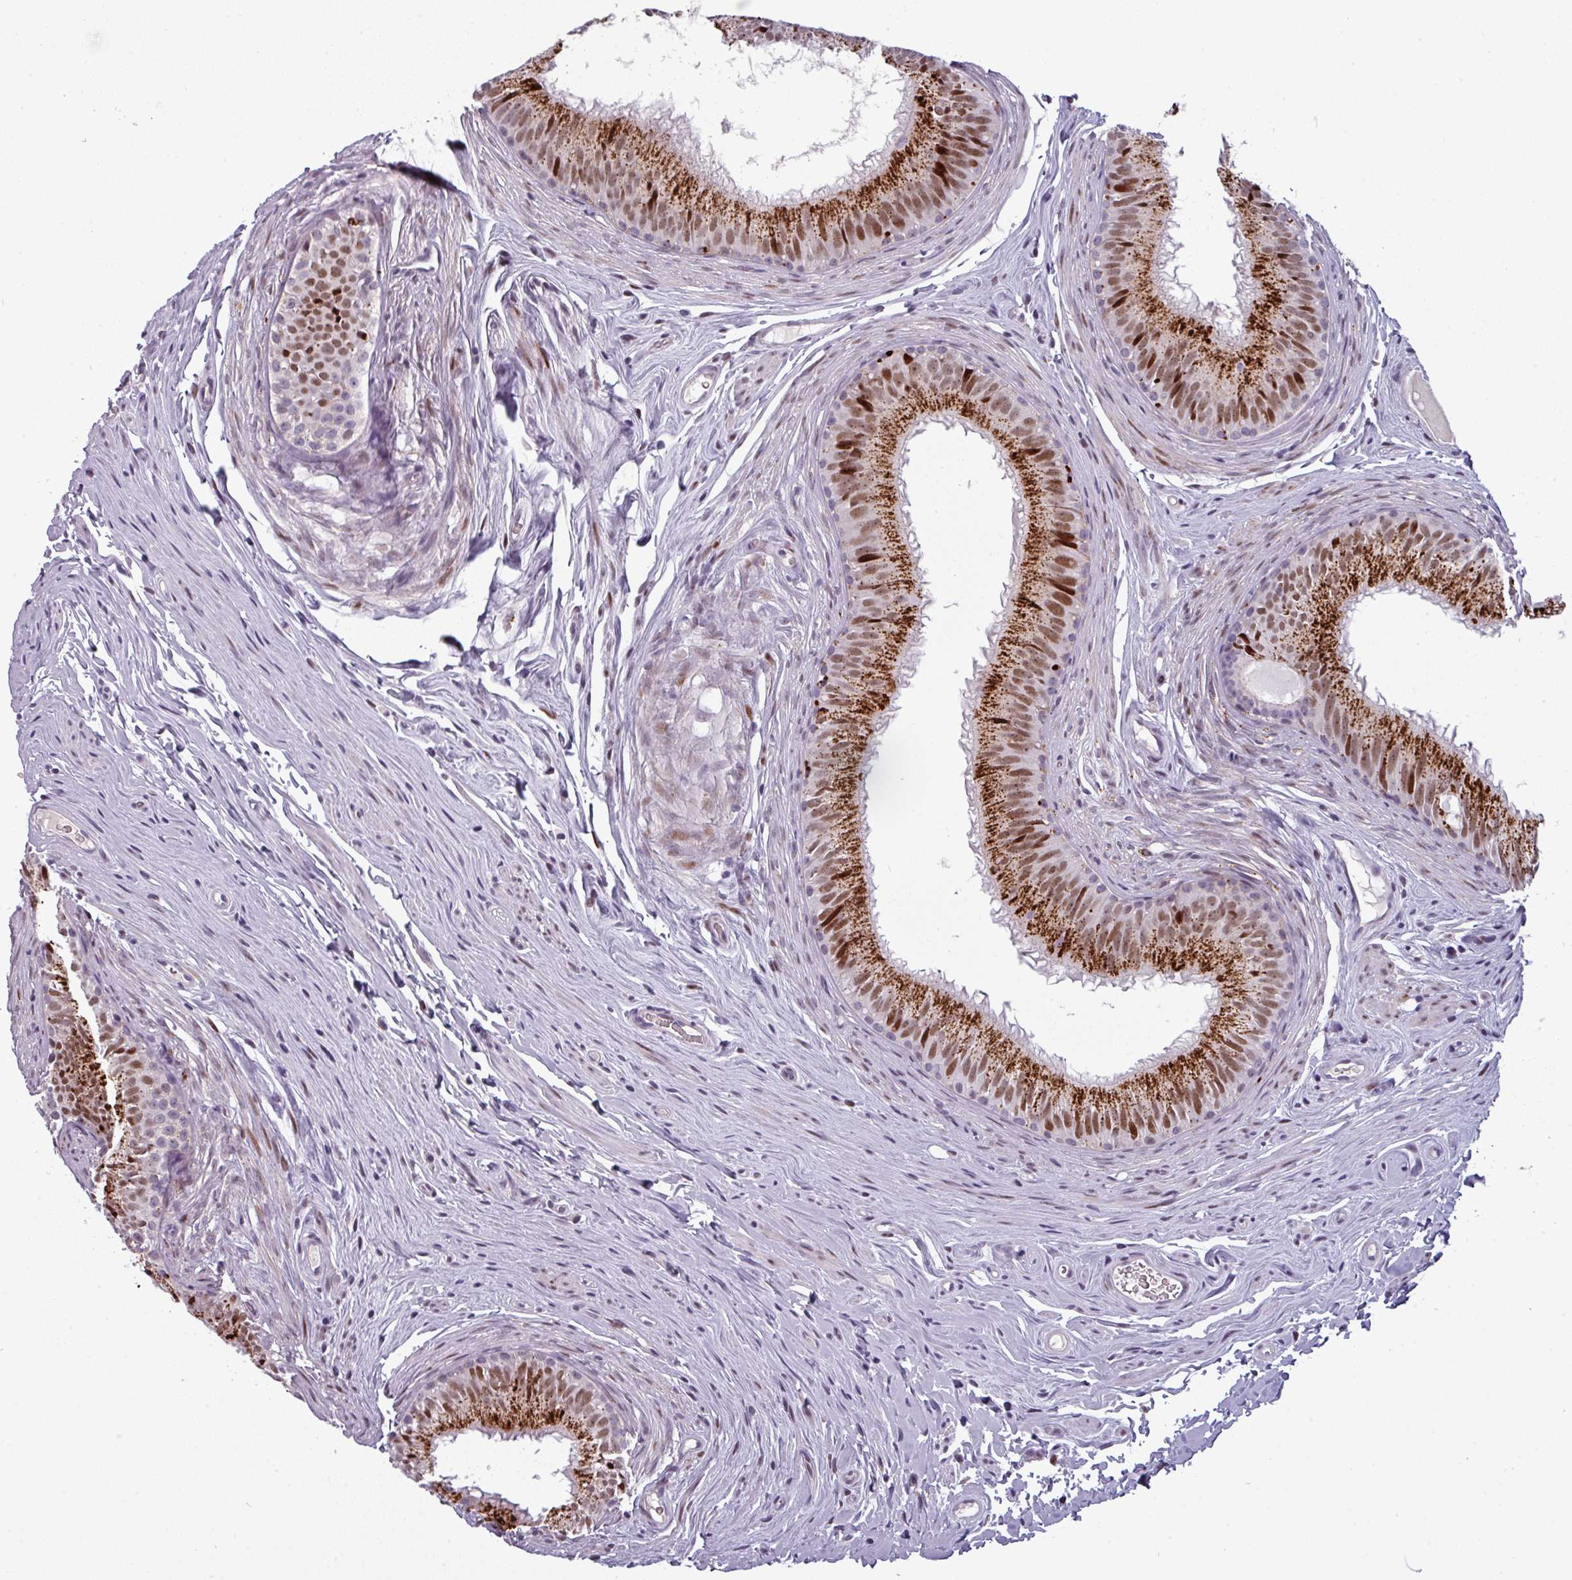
{"staining": {"intensity": "strong", "quantity": "25%-75%", "location": "cytoplasmic/membranous,nuclear"}, "tissue": "epididymis", "cell_type": "Glandular cells", "image_type": "normal", "snomed": [{"axis": "morphology", "description": "Normal tissue, NOS"}, {"axis": "topography", "description": "Epididymis, spermatic cord, NOS"}], "caption": "Immunohistochemical staining of unremarkable human epididymis demonstrates strong cytoplasmic/membranous,nuclear protein expression in about 25%-75% of glandular cells.", "gene": "TMEFF1", "patient": {"sex": "male", "age": 25}}